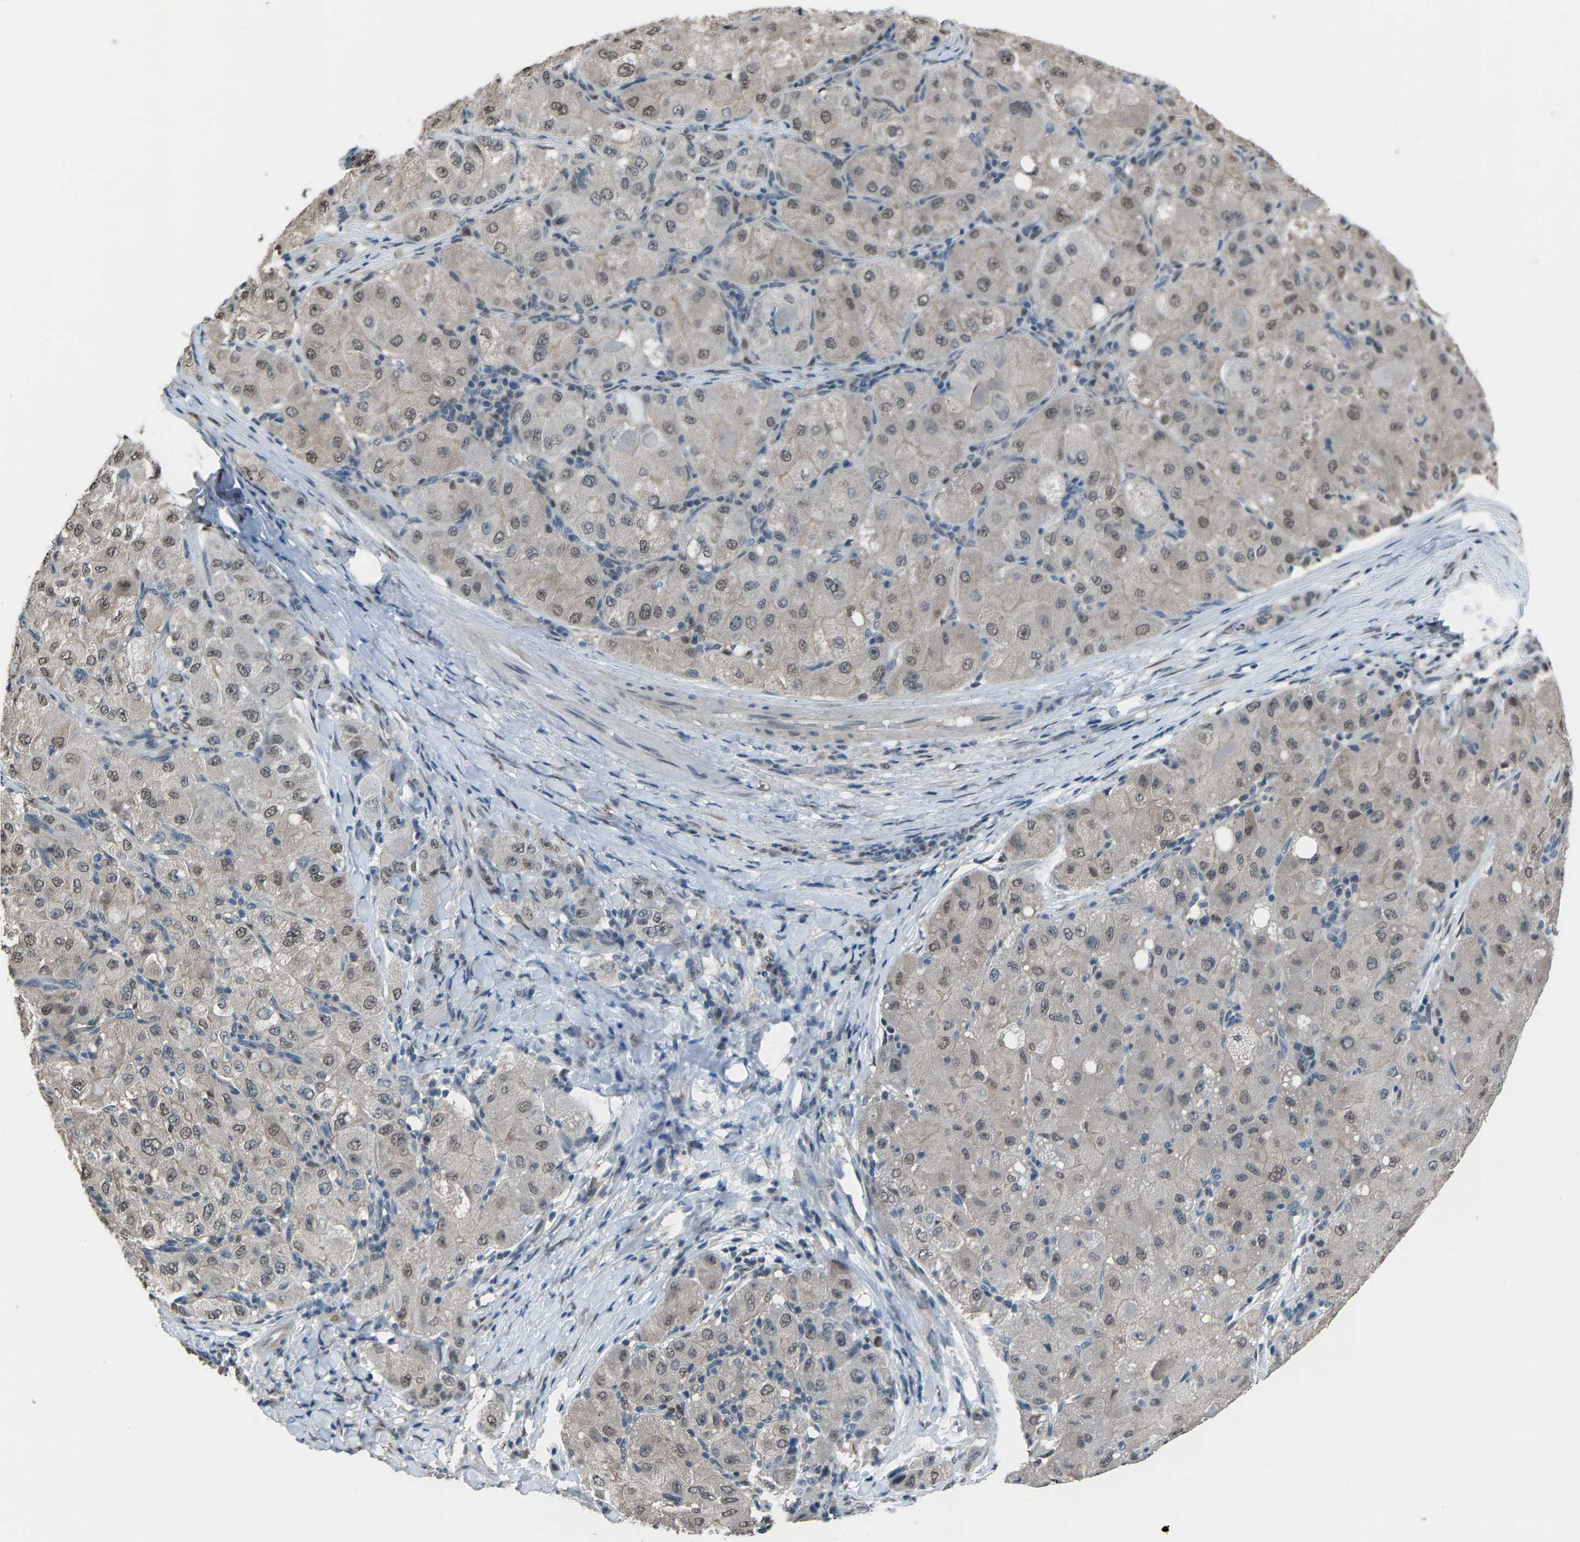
{"staining": {"intensity": "weak", "quantity": ">75%", "location": "nuclear"}, "tissue": "liver cancer", "cell_type": "Tumor cells", "image_type": "cancer", "snomed": [{"axis": "morphology", "description": "Carcinoma, Hepatocellular, NOS"}, {"axis": "topography", "description": "Liver"}], "caption": "Human liver cancer (hepatocellular carcinoma) stained with a protein marker demonstrates weak staining in tumor cells.", "gene": "ZNF276", "patient": {"sex": "male", "age": 80}}